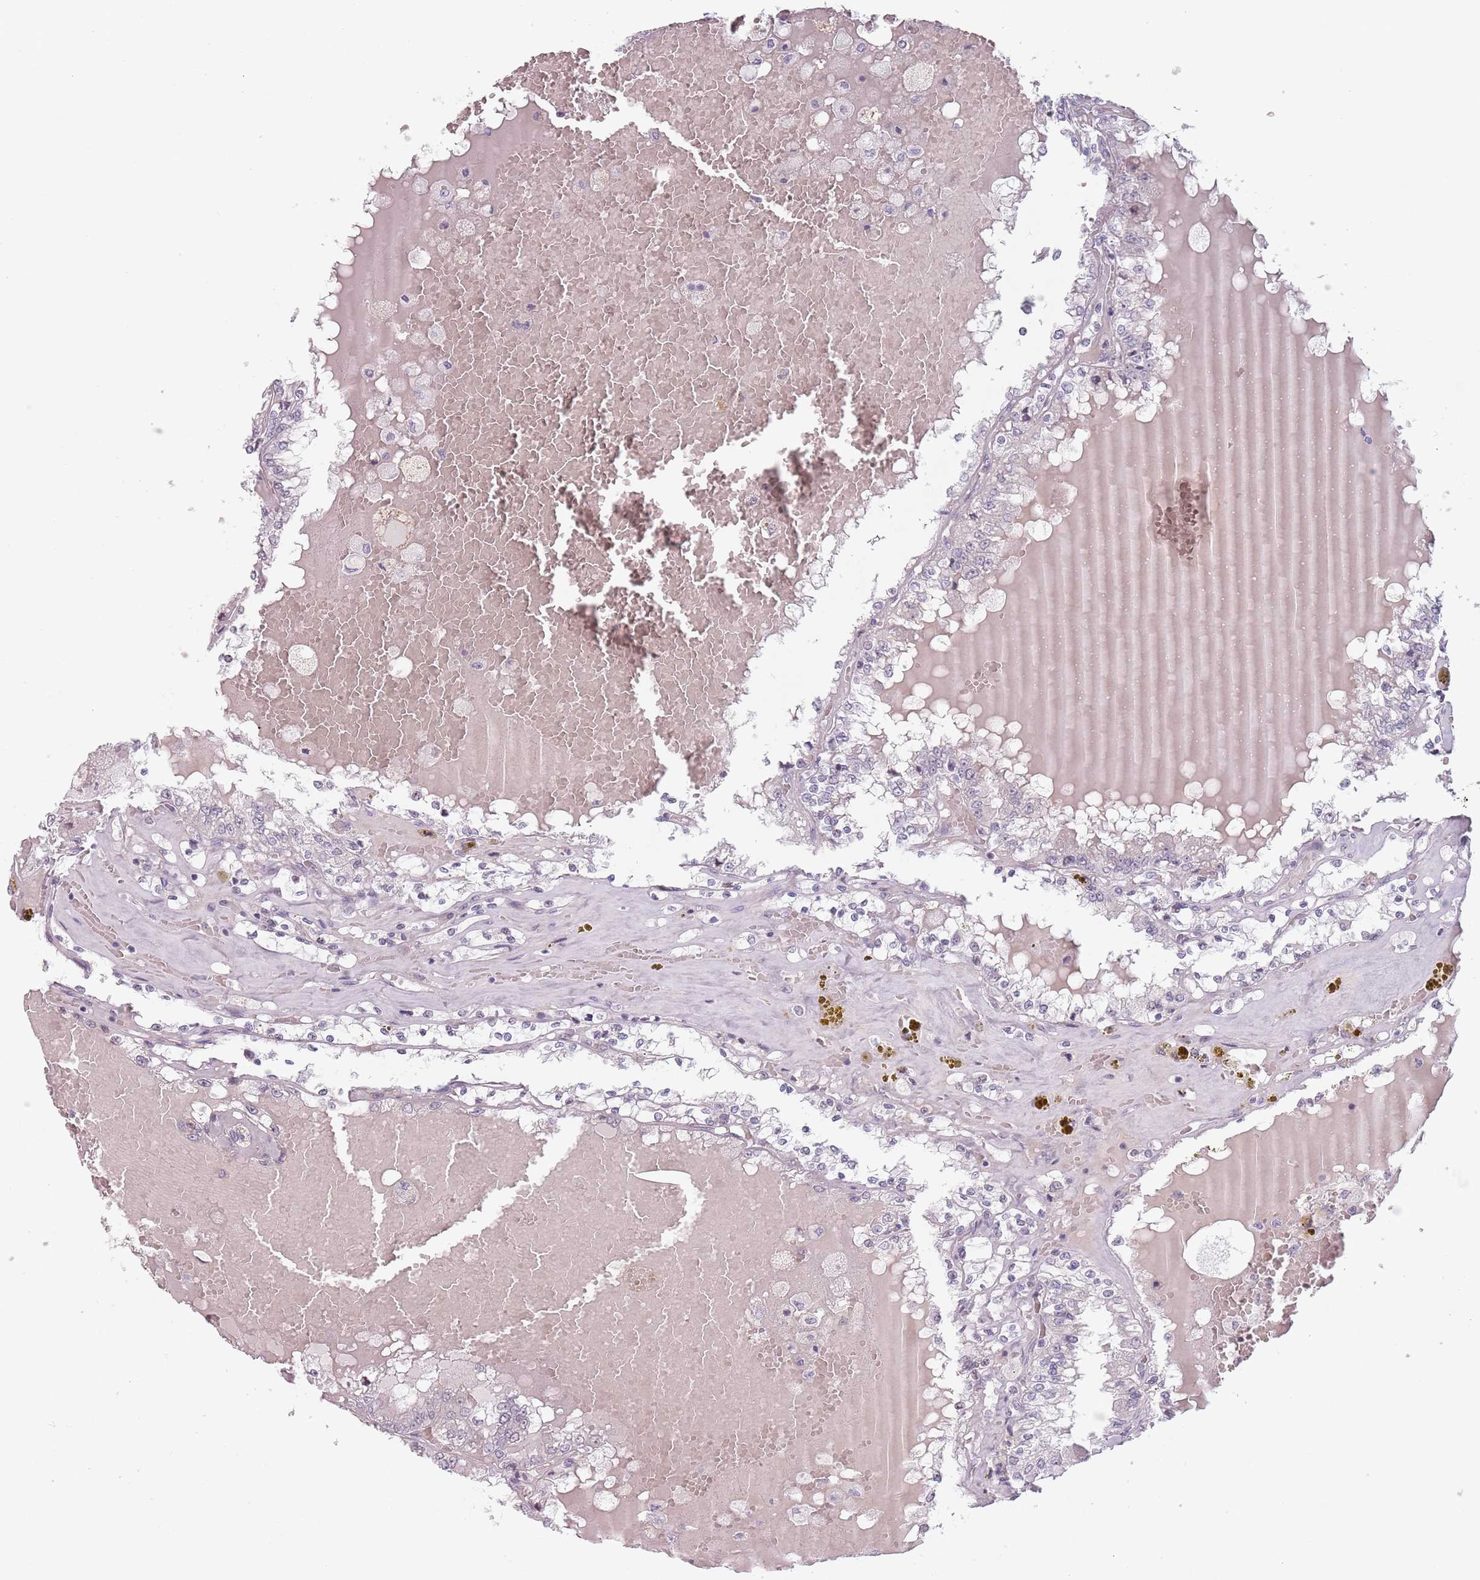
{"staining": {"intensity": "negative", "quantity": "none", "location": "none"}, "tissue": "renal cancer", "cell_type": "Tumor cells", "image_type": "cancer", "snomed": [{"axis": "morphology", "description": "Adenocarcinoma, NOS"}, {"axis": "topography", "description": "Kidney"}], "caption": "A high-resolution histopathology image shows immunohistochemistry (IHC) staining of renal cancer, which shows no significant staining in tumor cells.", "gene": "PTCHD1", "patient": {"sex": "female", "age": 56}}